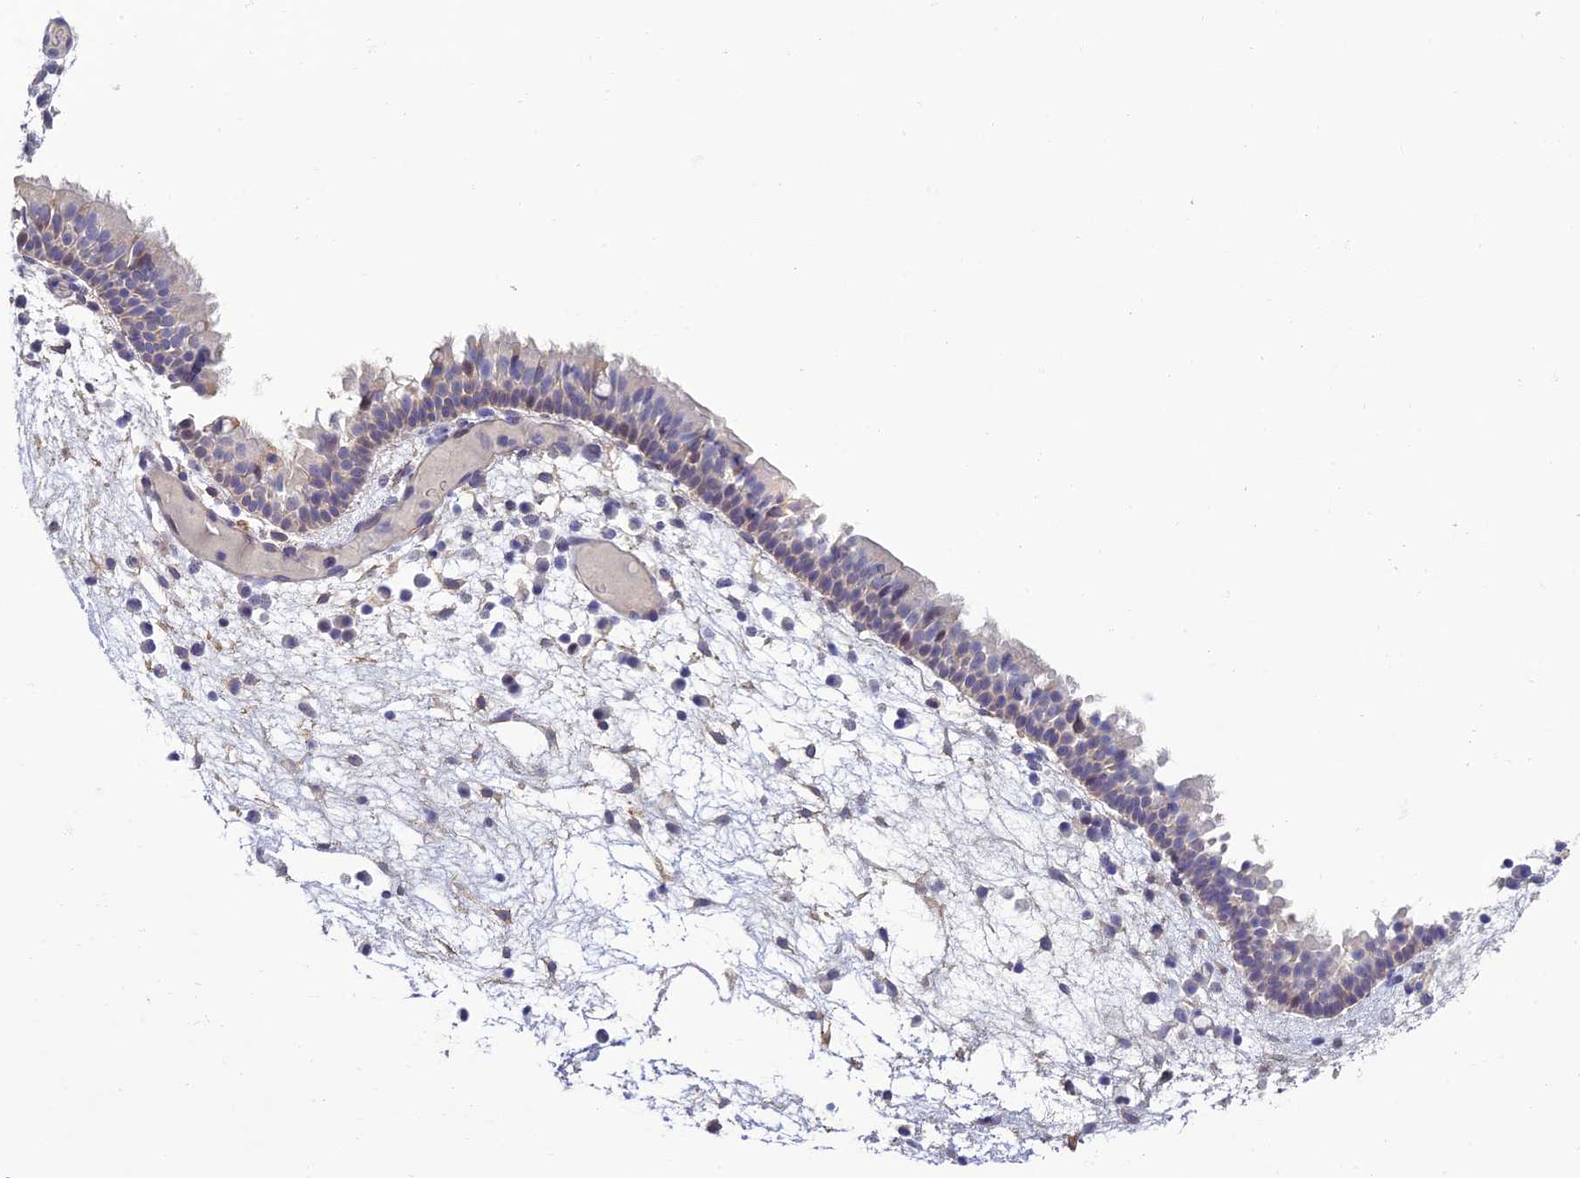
{"staining": {"intensity": "weak", "quantity": "25%-75%", "location": "cytoplasmic/membranous"}, "tissue": "nasopharynx", "cell_type": "Respiratory epithelial cells", "image_type": "normal", "snomed": [{"axis": "morphology", "description": "Normal tissue, NOS"}, {"axis": "morphology", "description": "Inflammation, NOS"}, {"axis": "morphology", "description": "Malignant melanoma, Metastatic site"}, {"axis": "topography", "description": "Nasopharynx"}], "caption": "Respiratory epithelial cells demonstrate low levels of weak cytoplasmic/membranous staining in approximately 25%-75% of cells in normal human nasopharynx. Immunohistochemistry stains the protein of interest in brown and the nuclei are stained blue.", "gene": "NEURL1", "patient": {"sex": "male", "age": 70}}